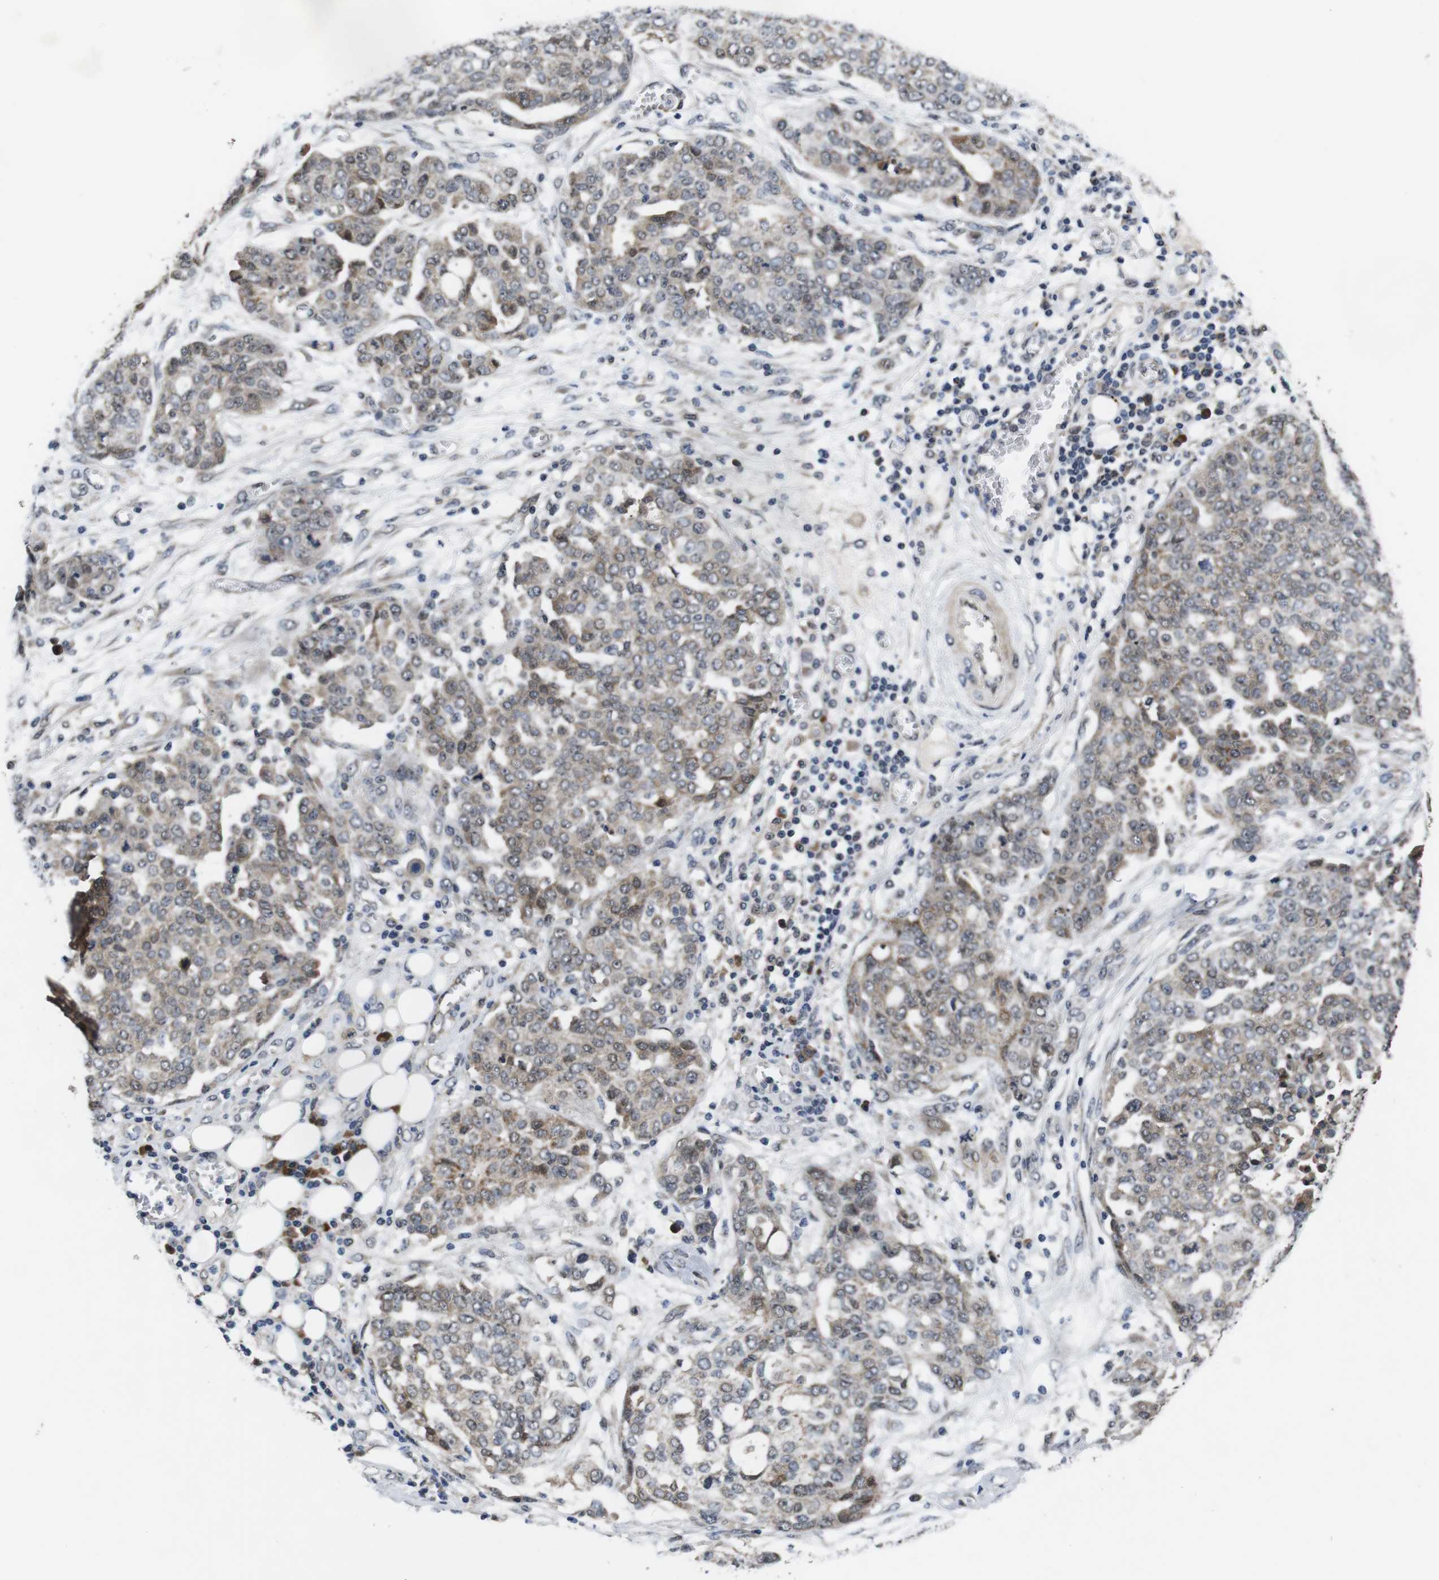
{"staining": {"intensity": "weak", "quantity": ">75%", "location": "cytoplasmic/membranous"}, "tissue": "ovarian cancer", "cell_type": "Tumor cells", "image_type": "cancer", "snomed": [{"axis": "morphology", "description": "Cystadenocarcinoma, serous, NOS"}, {"axis": "topography", "description": "Soft tissue"}, {"axis": "topography", "description": "Ovary"}], "caption": "Weak cytoplasmic/membranous expression is present in about >75% of tumor cells in ovarian serous cystadenocarcinoma.", "gene": "ZBTB46", "patient": {"sex": "female", "age": 57}}